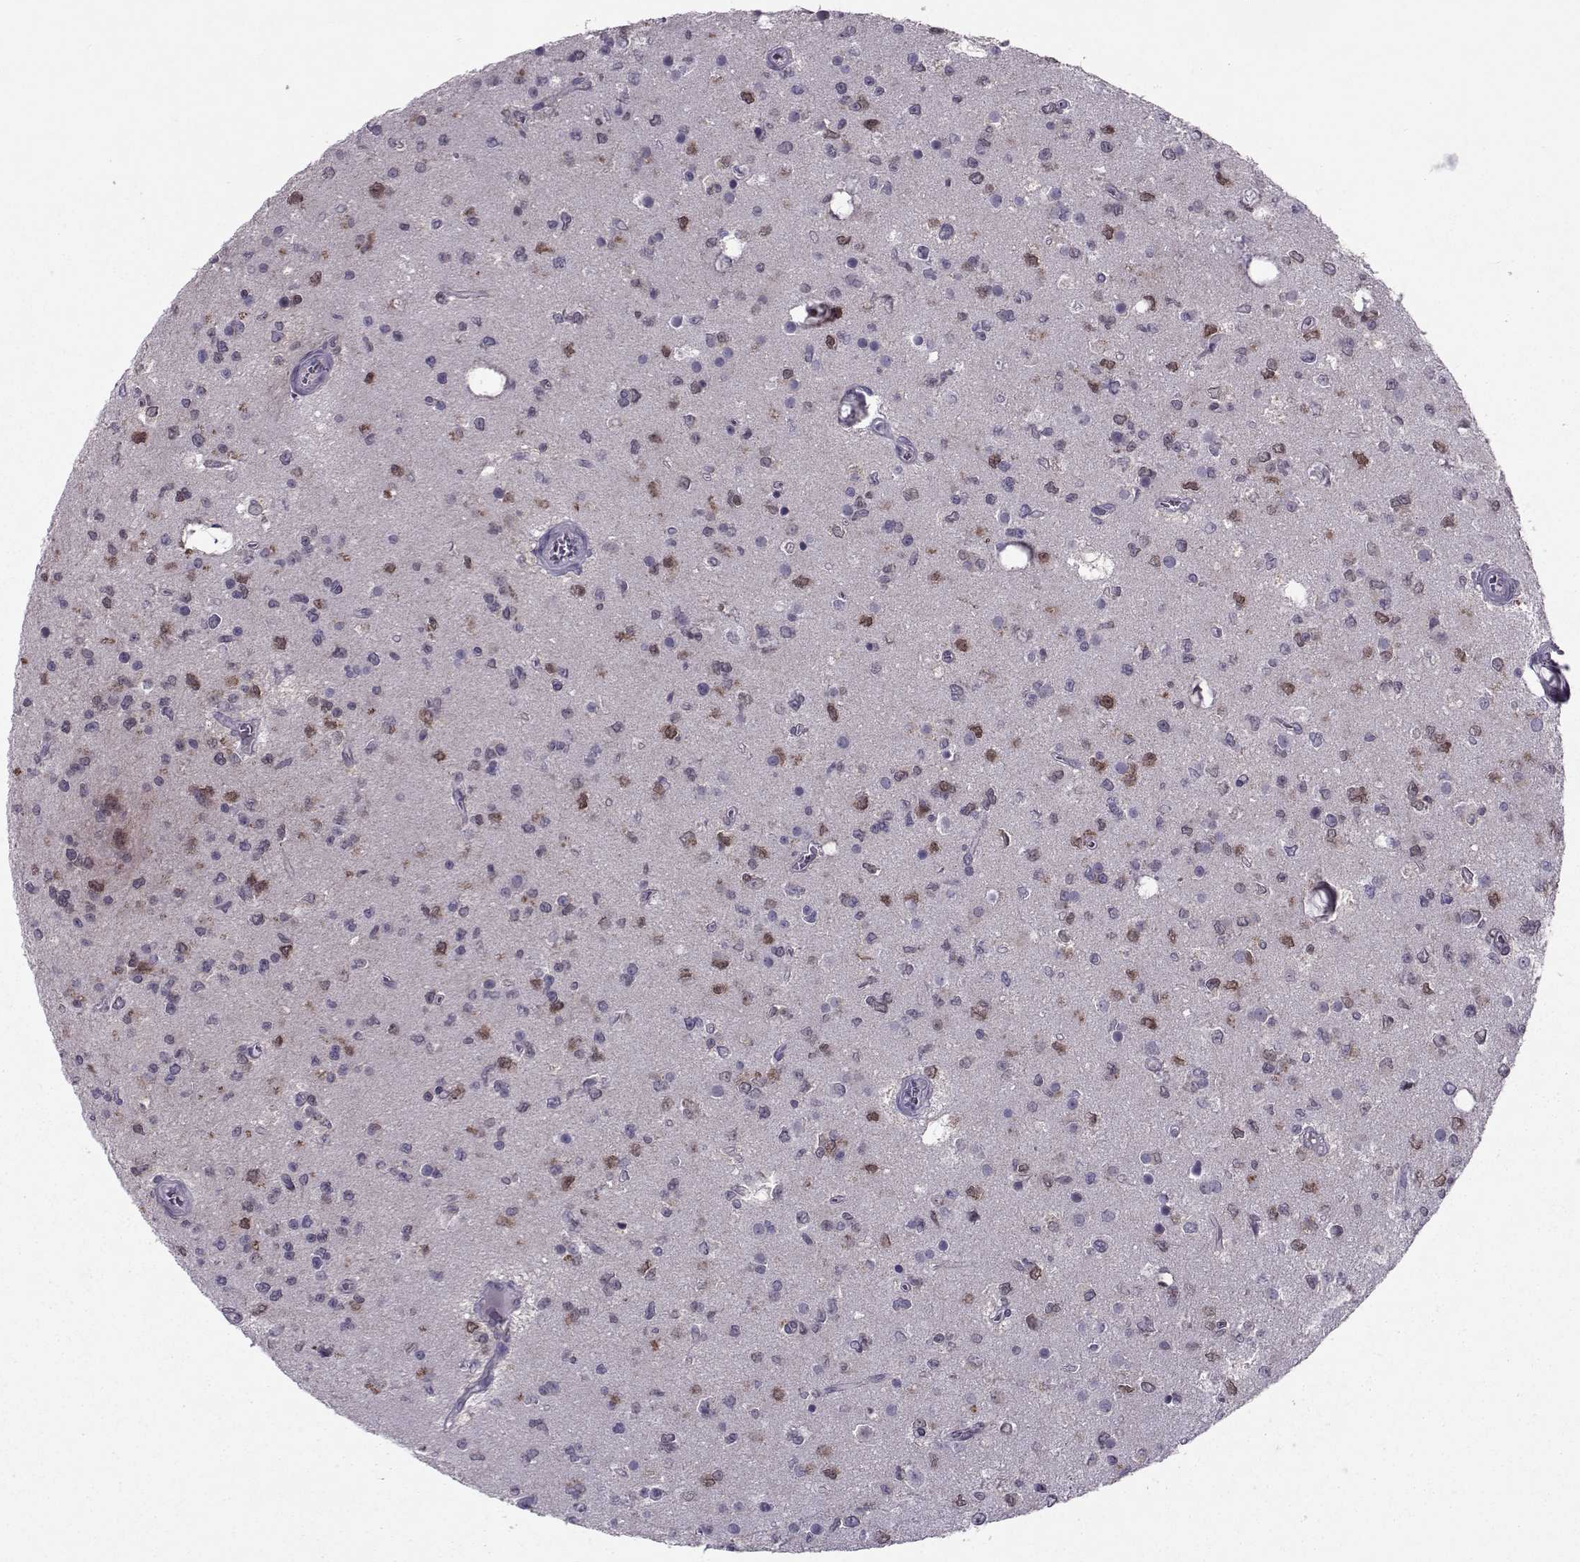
{"staining": {"intensity": "negative", "quantity": "none", "location": "none"}, "tissue": "glioma", "cell_type": "Tumor cells", "image_type": "cancer", "snomed": [{"axis": "morphology", "description": "Glioma, malignant, Low grade"}, {"axis": "topography", "description": "Brain"}], "caption": "Malignant low-grade glioma was stained to show a protein in brown. There is no significant positivity in tumor cells.", "gene": "CDK4", "patient": {"sex": "female", "age": 45}}